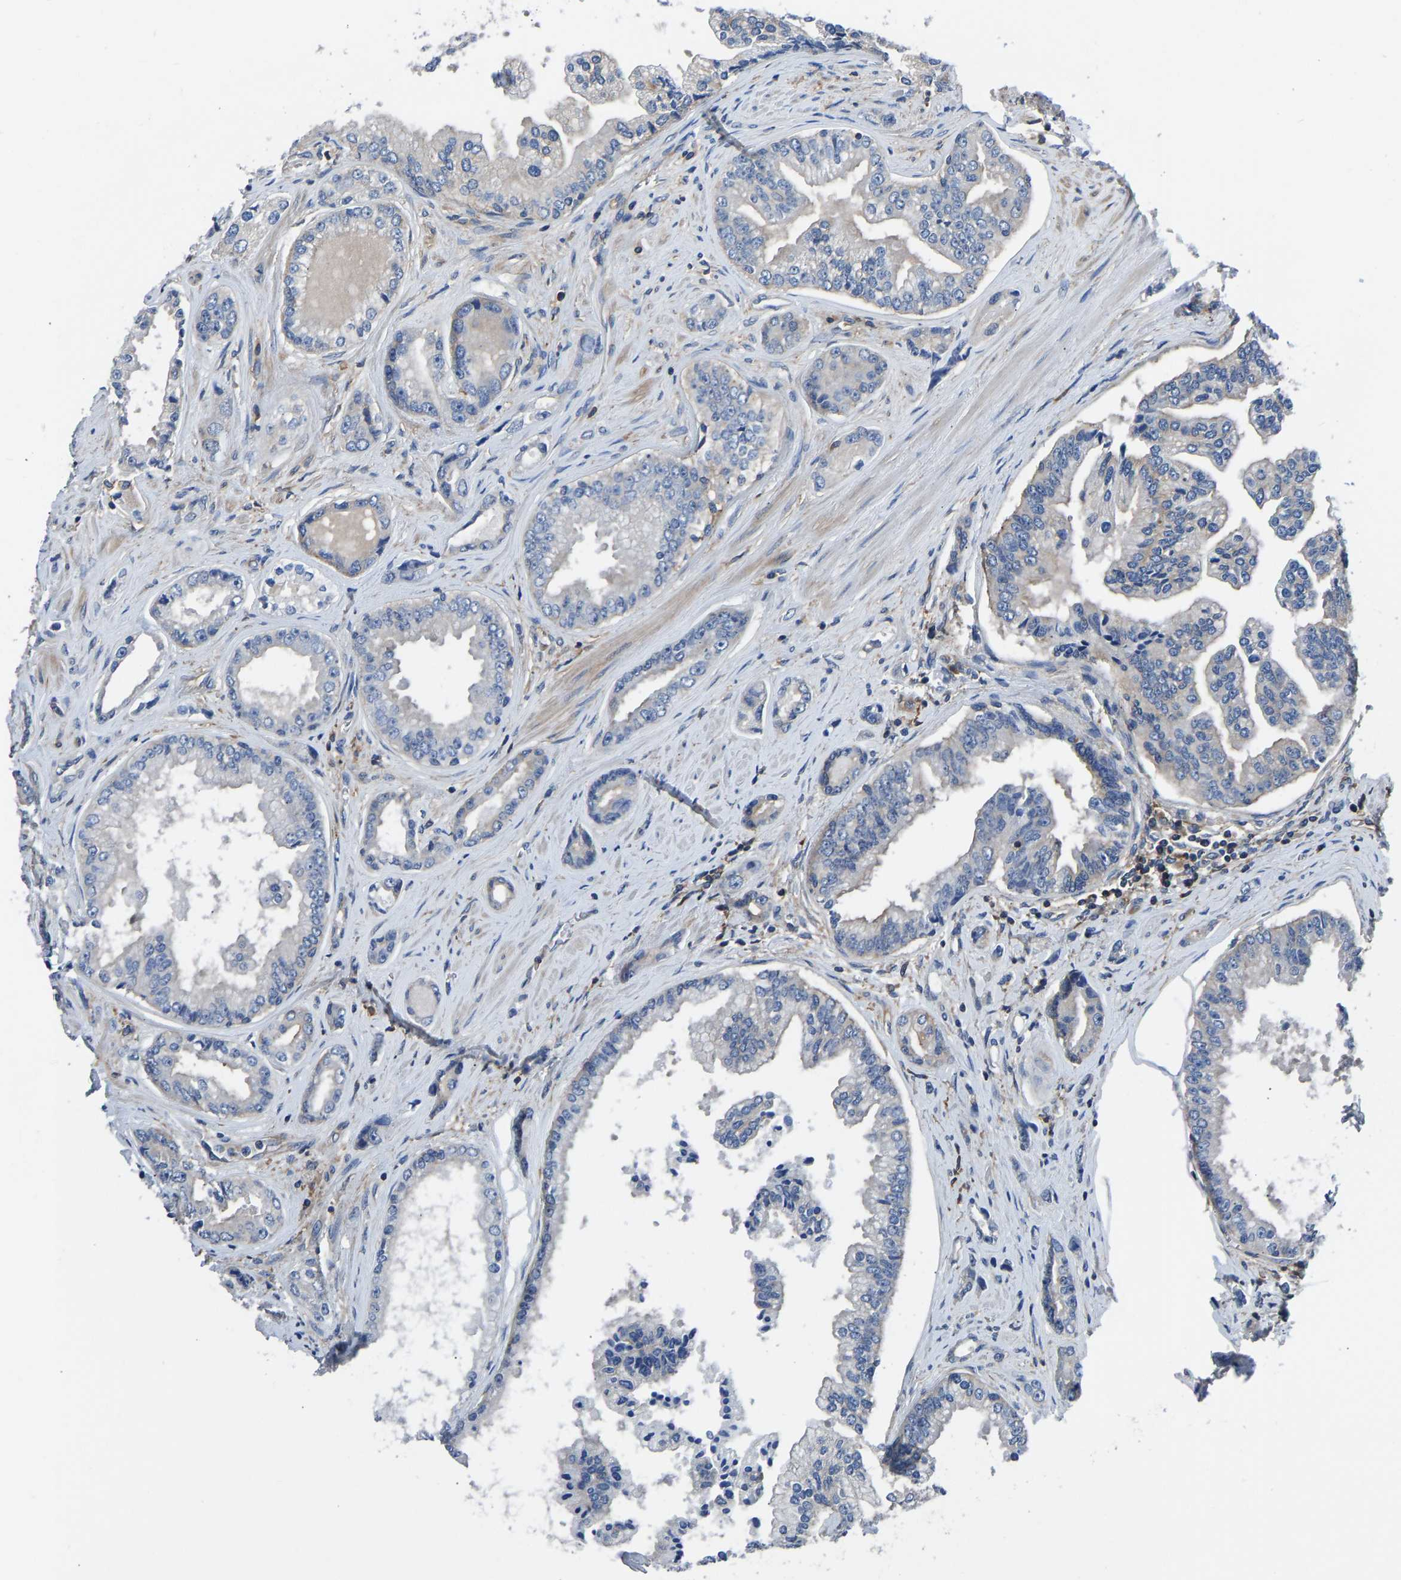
{"staining": {"intensity": "negative", "quantity": "none", "location": "none"}, "tissue": "prostate cancer", "cell_type": "Tumor cells", "image_type": "cancer", "snomed": [{"axis": "morphology", "description": "Adenocarcinoma, High grade"}, {"axis": "topography", "description": "Prostate"}], "caption": "Micrograph shows no significant protein expression in tumor cells of adenocarcinoma (high-grade) (prostate).", "gene": "PRKAR1A", "patient": {"sex": "male", "age": 61}}